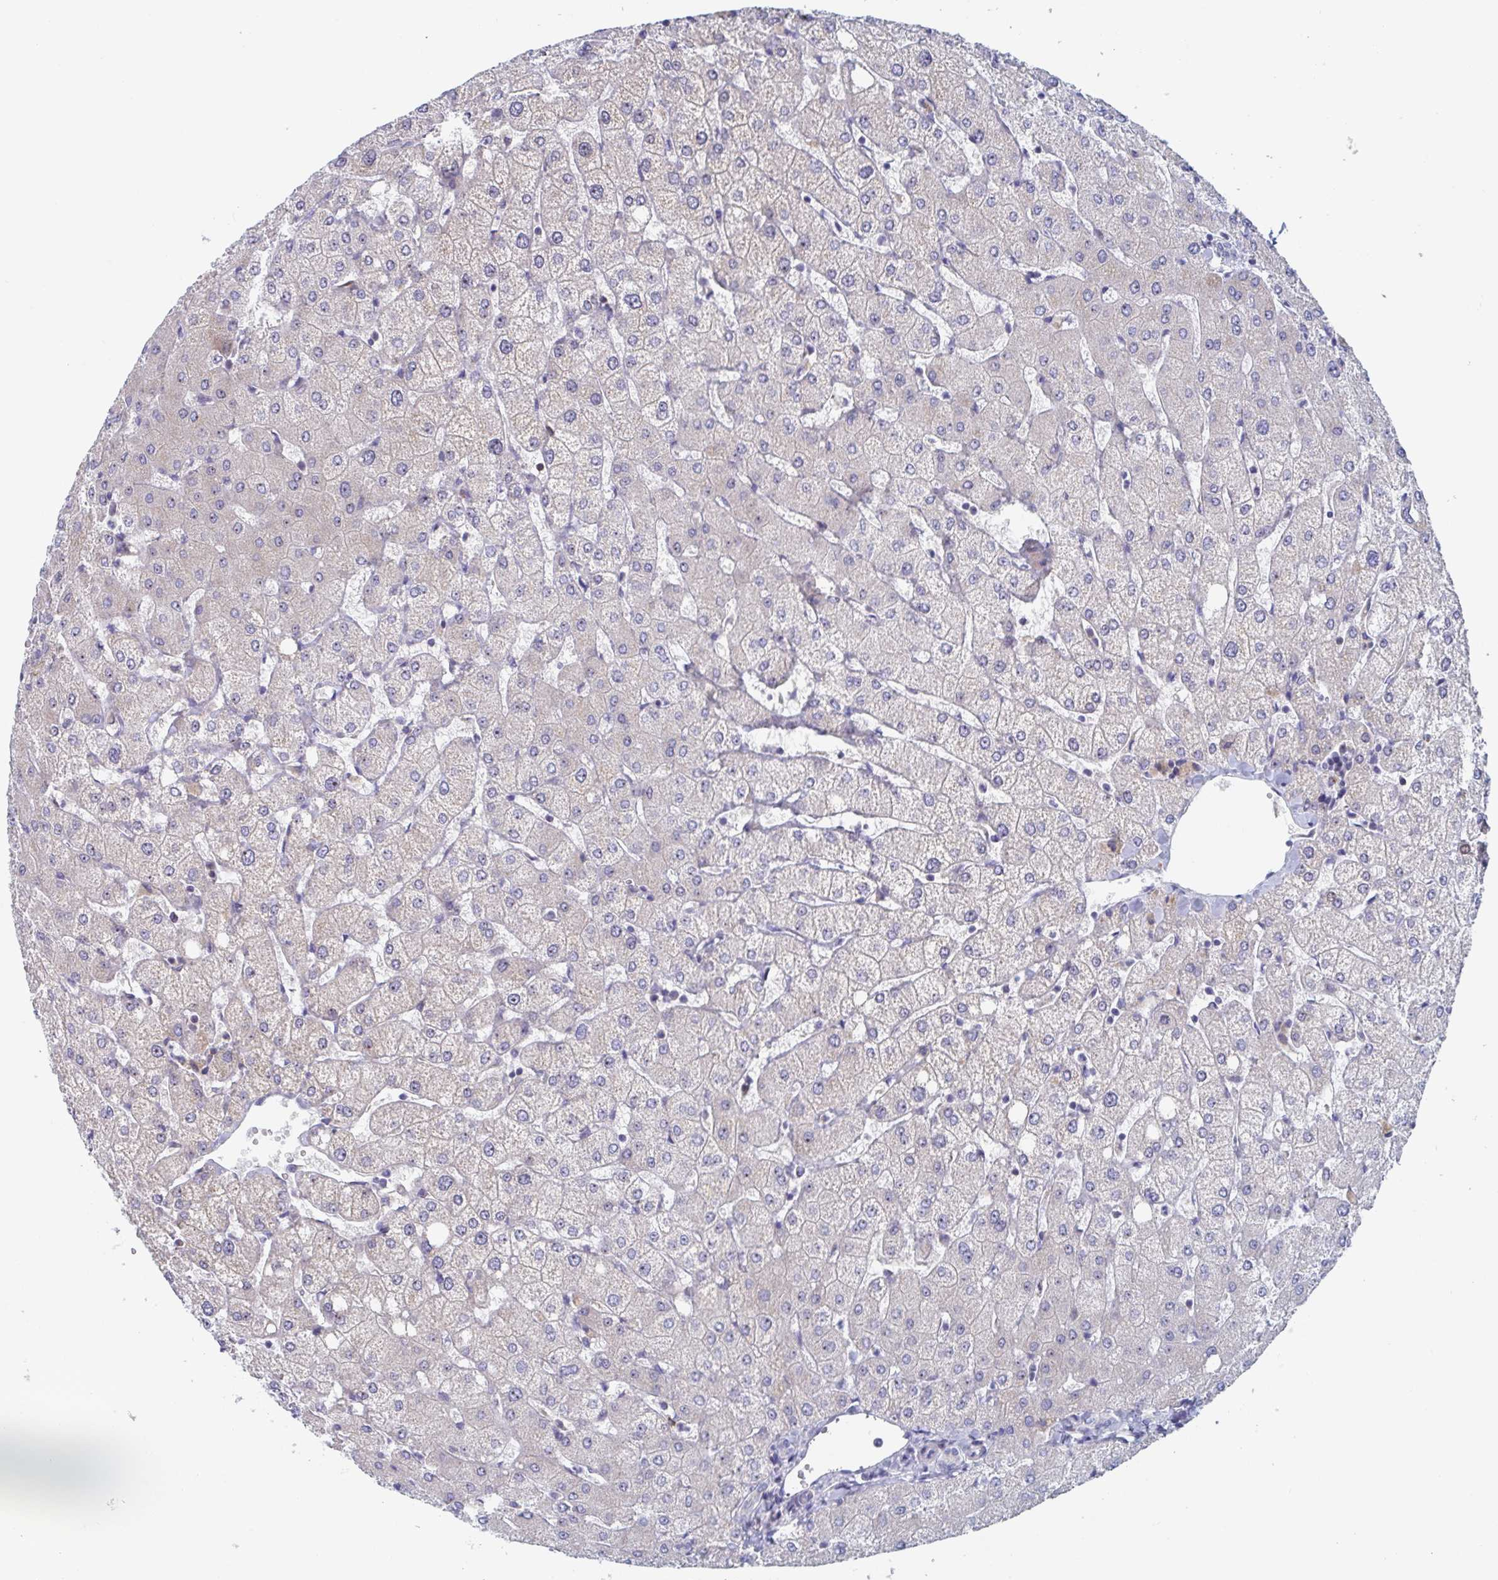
{"staining": {"intensity": "negative", "quantity": "none", "location": "none"}, "tissue": "liver", "cell_type": "Cholangiocytes", "image_type": "normal", "snomed": [{"axis": "morphology", "description": "Normal tissue, NOS"}, {"axis": "topography", "description": "Liver"}], "caption": "The photomicrograph displays no staining of cholangiocytes in benign liver.", "gene": "MRPL53", "patient": {"sex": "female", "age": 54}}